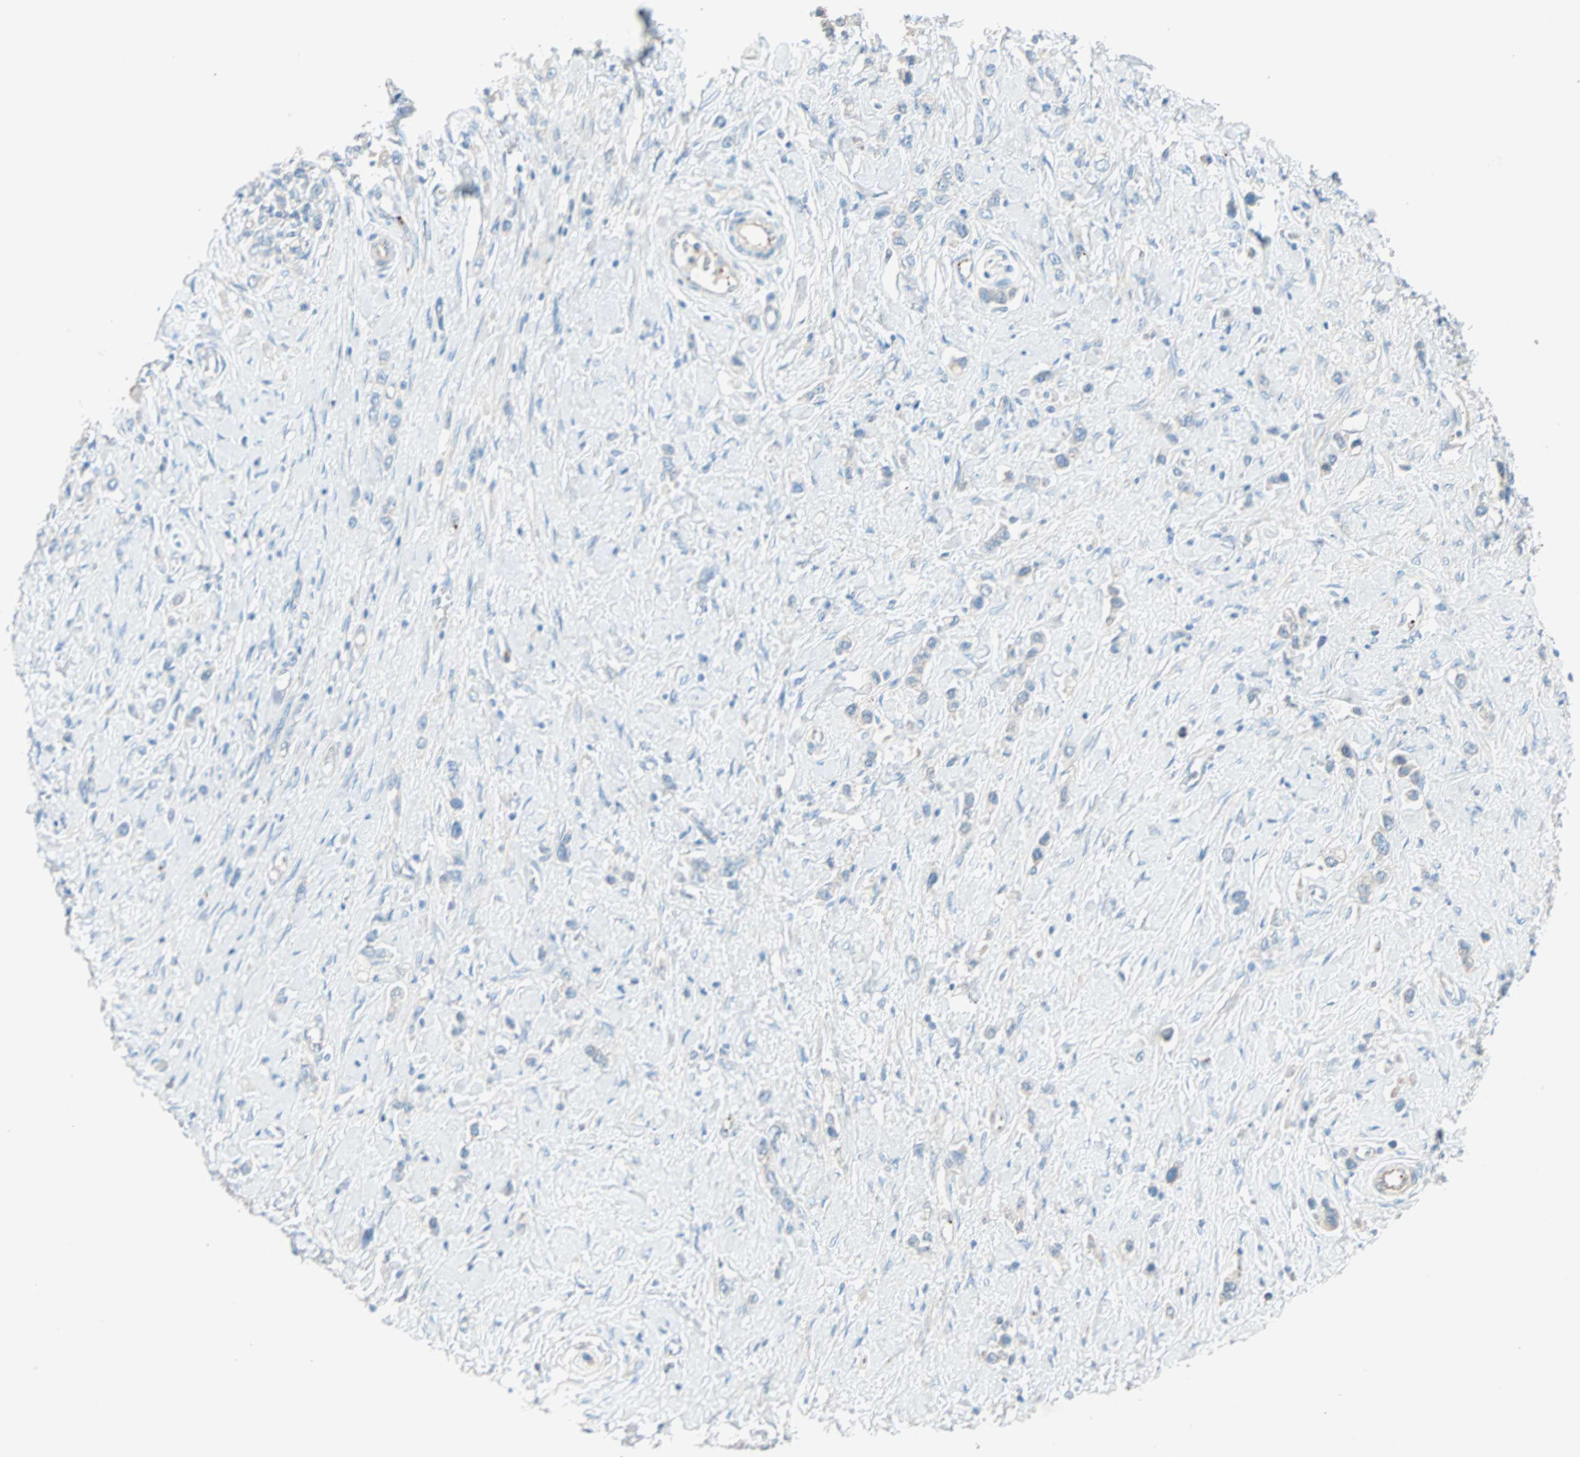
{"staining": {"intensity": "weak", "quantity": "<25%", "location": "cytoplasmic/membranous"}, "tissue": "stomach cancer", "cell_type": "Tumor cells", "image_type": "cancer", "snomed": [{"axis": "morphology", "description": "Normal tissue, NOS"}, {"axis": "morphology", "description": "Adenocarcinoma, NOS"}, {"axis": "topography", "description": "Stomach, upper"}, {"axis": "topography", "description": "Stomach"}], "caption": "Tumor cells are negative for protein expression in human stomach cancer (adenocarcinoma).", "gene": "LY6G6F", "patient": {"sex": "female", "age": 65}}